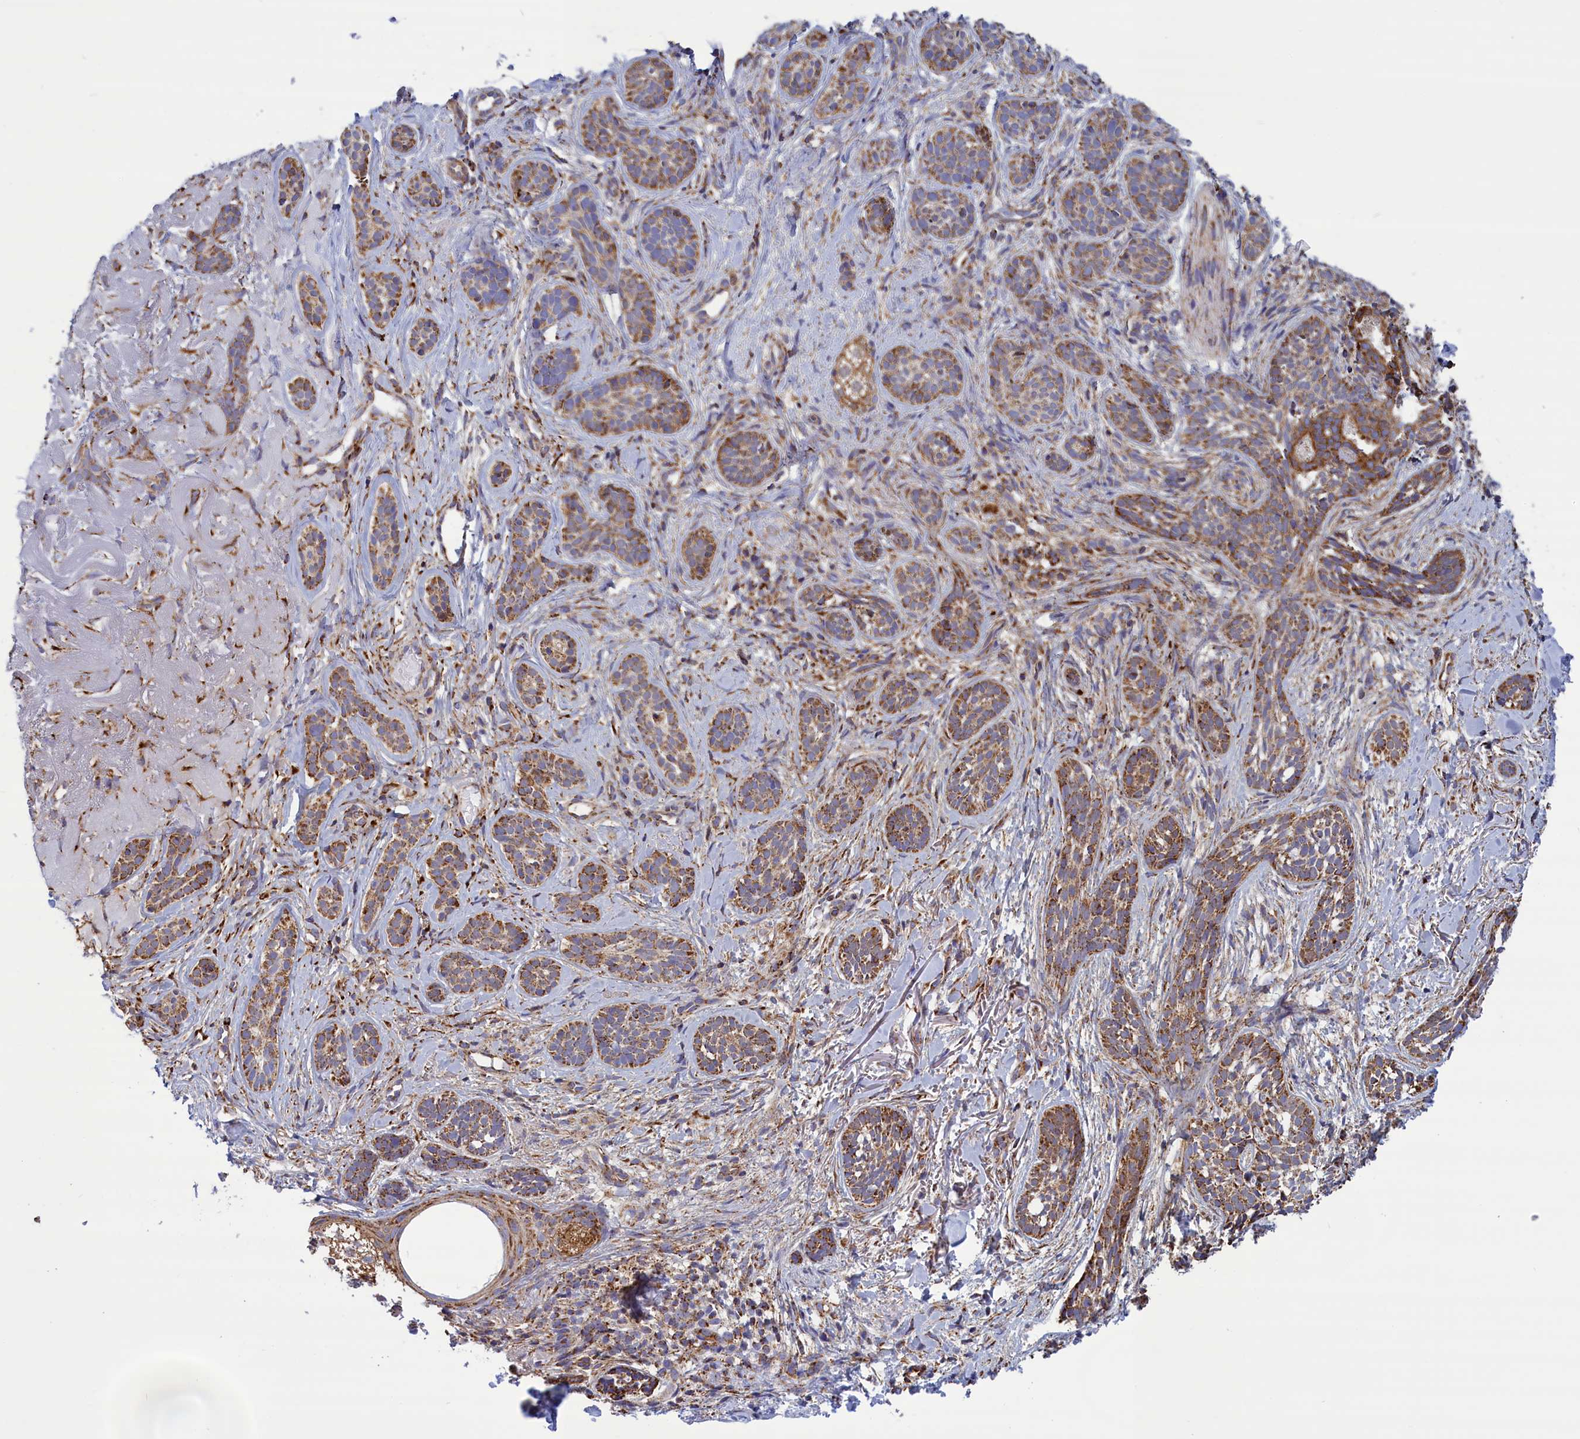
{"staining": {"intensity": "moderate", "quantity": ">75%", "location": "cytoplasmic/membranous"}, "tissue": "skin cancer", "cell_type": "Tumor cells", "image_type": "cancer", "snomed": [{"axis": "morphology", "description": "Basal cell carcinoma"}, {"axis": "topography", "description": "Skin"}], "caption": "Skin cancer (basal cell carcinoma) stained with DAB (3,3'-diaminobenzidine) IHC demonstrates medium levels of moderate cytoplasmic/membranous expression in about >75% of tumor cells.", "gene": "ISOC2", "patient": {"sex": "male", "age": 71}}